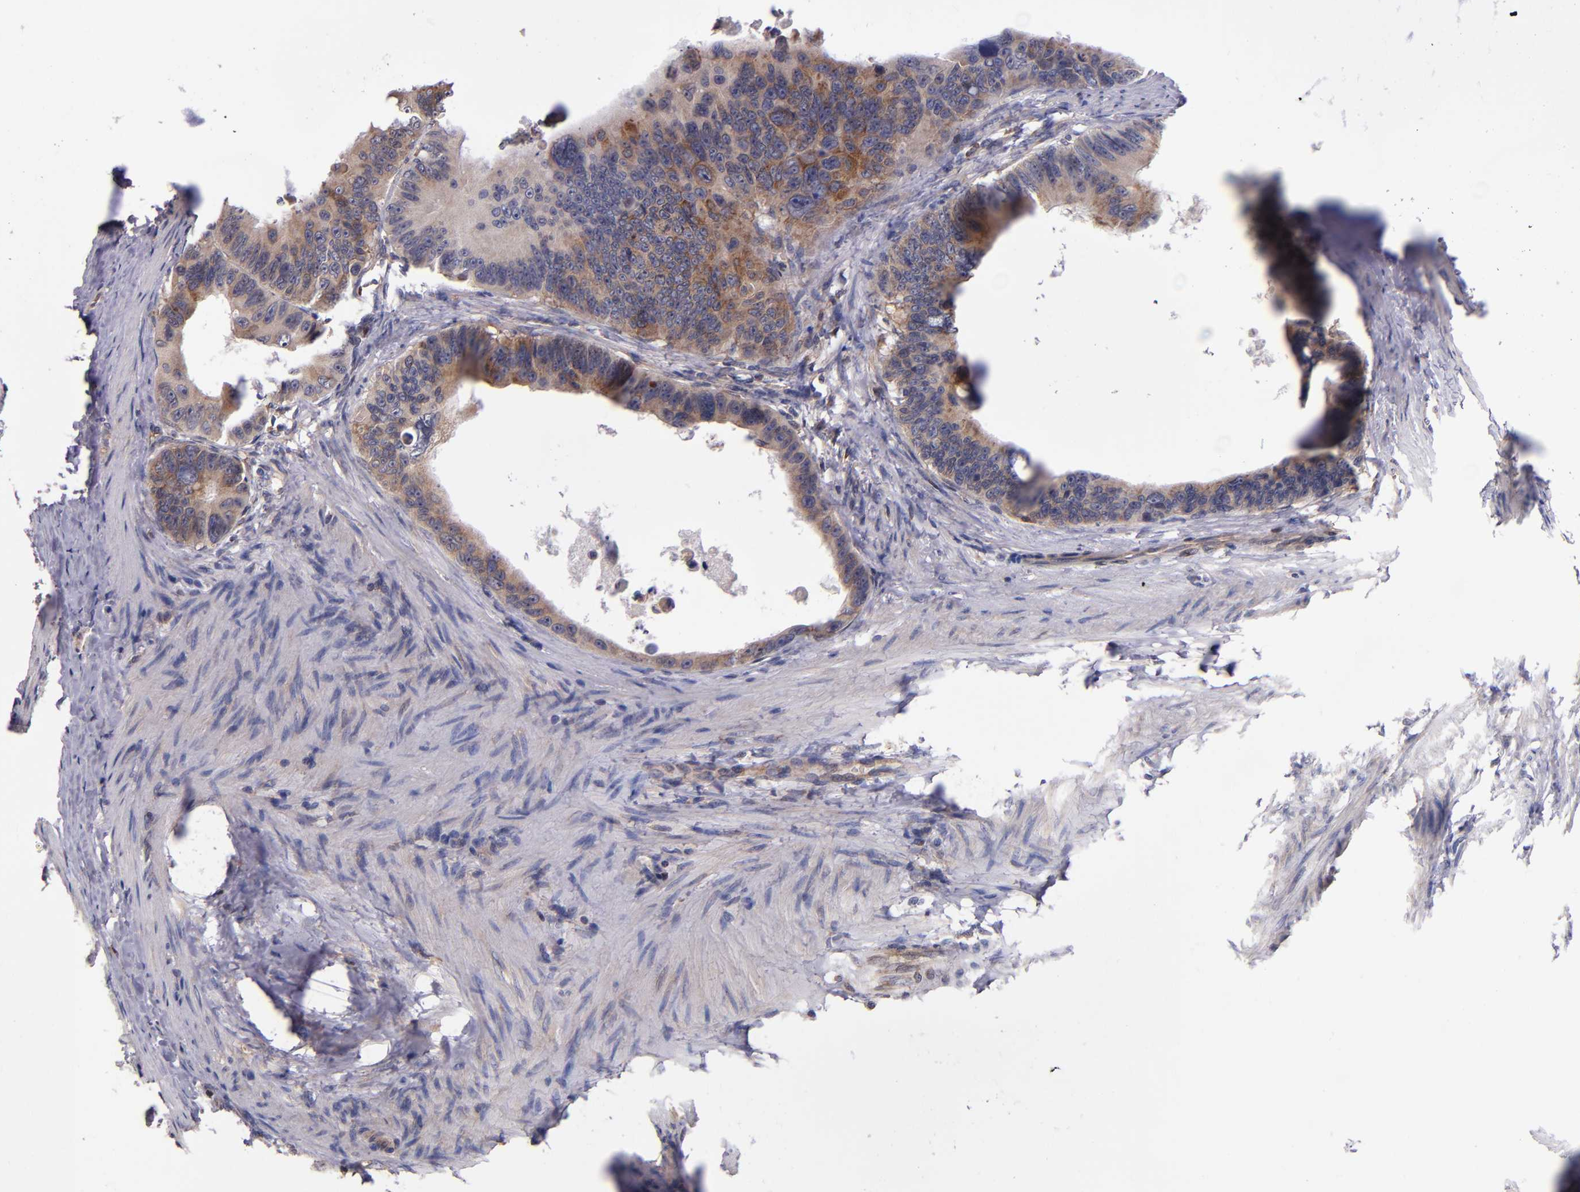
{"staining": {"intensity": "moderate", "quantity": ">75%", "location": "cytoplasmic/membranous"}, "tissue": "colorectal cancer", "cell_type": "Tumor cells", "image_type": "cancer", "snomed": [{"axis": "morphology", "description": "Adenocarcinoma, NOS"}, {"axis": "topography", "description": "Colon"}], "caption": "Moderate cytoplasmic/membranous expression for a protein is identified in approximately >75% of tumor cells of colorectal adenocarcinoma using IHC.", "gene": "EIF4ENIF1", "patient": {"sex": "female", "age": 55}}